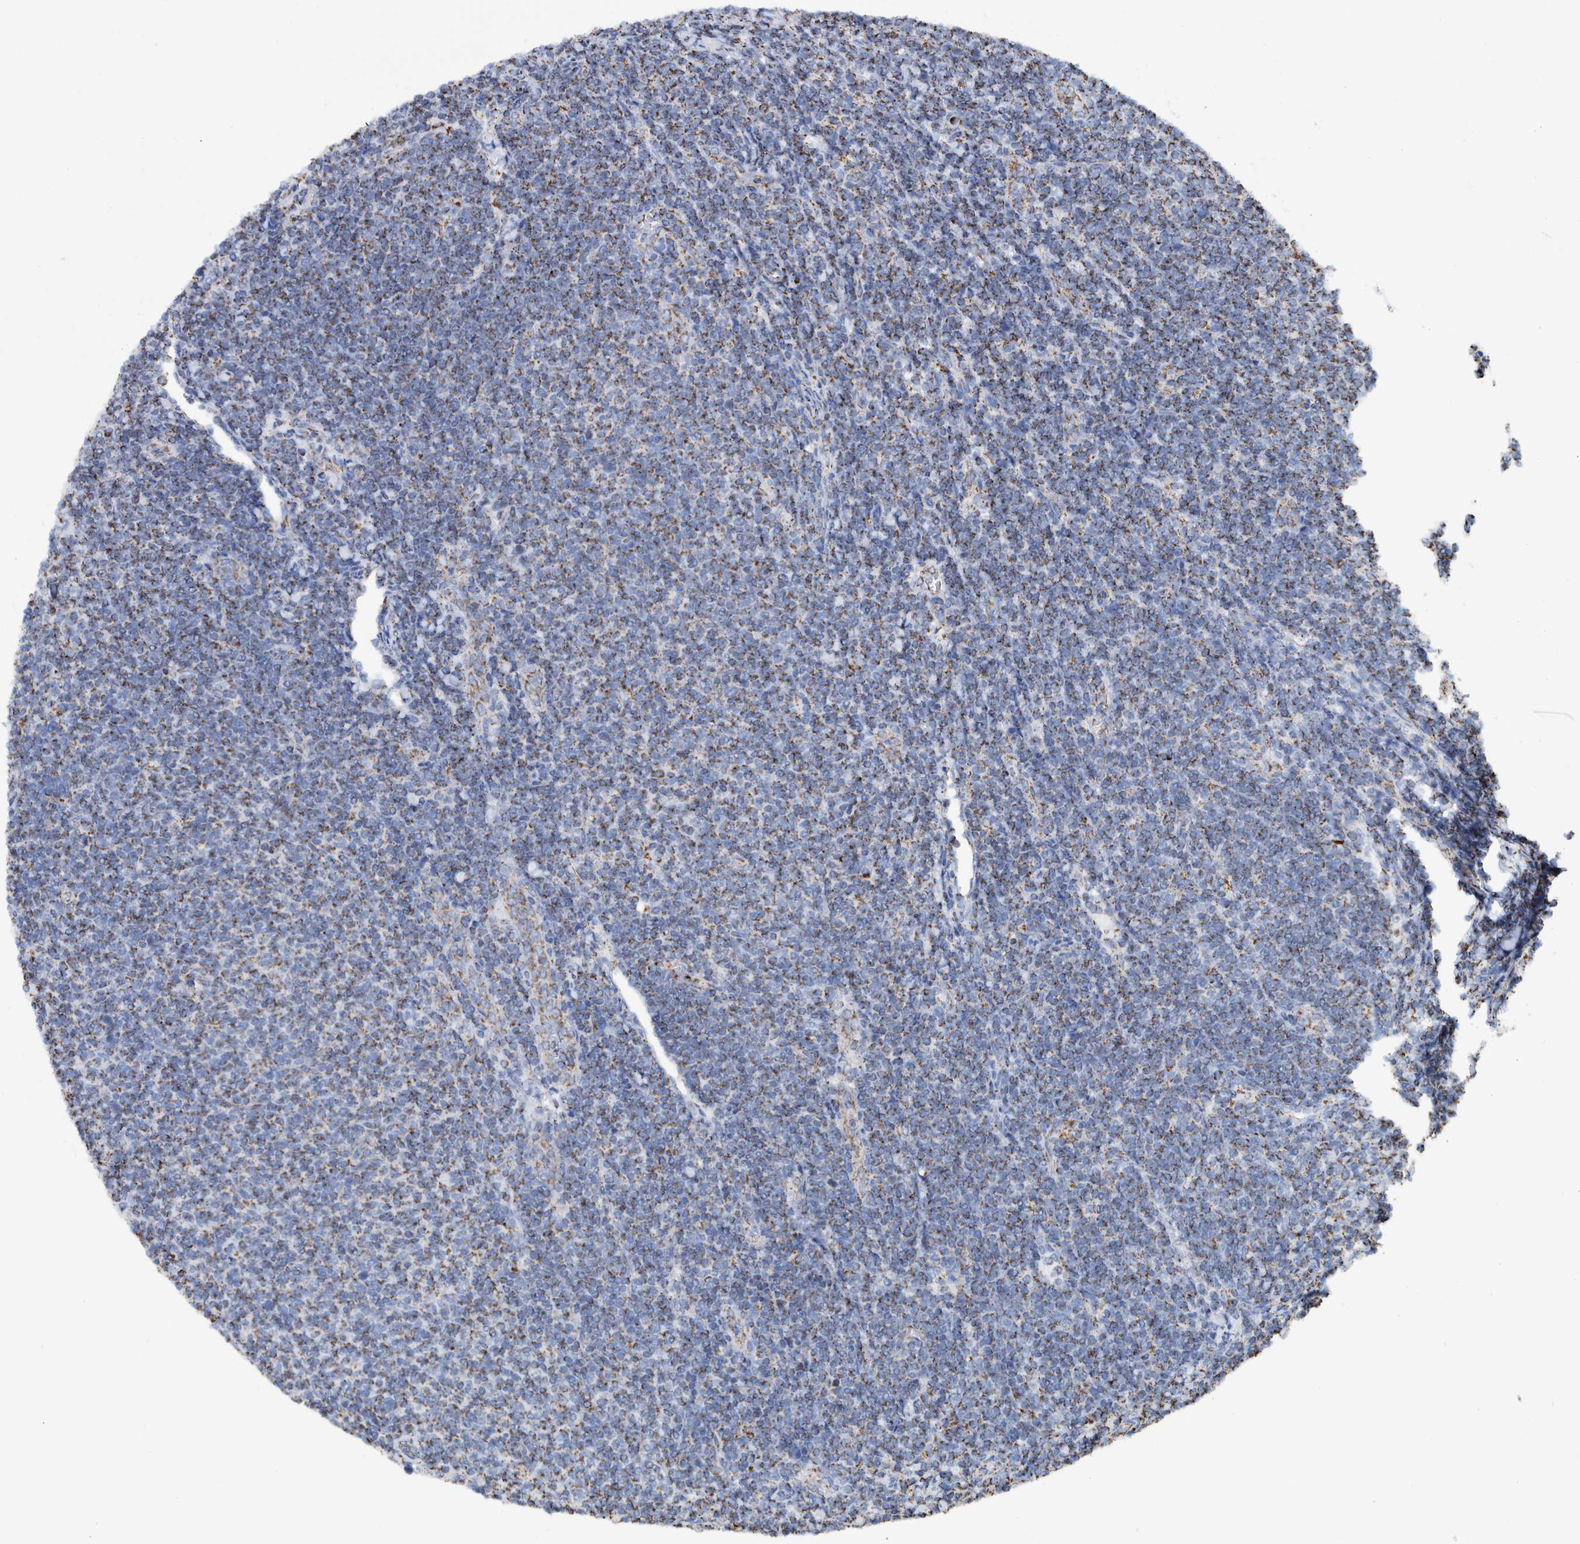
{"staining": {"intensity": "weak", "quantity": "25%-75%", "location": "cytoplasmic/membranous"}, "tissue": "lymphoma", "cell_type": "Tumor cells", "image_type": "cancer", "snomed": [{"axis": "morphology", "description": "Malignant lymphoma, non-Hodgkin's type, Low grade"}, {"axis": "topography", "description": "Lymph node"}], "caption": "Brown immunohistochemical staining in human malignant lymphoma, non-Hodgkin's type (low-grade) displays weak cytoplasmic/membranous expression in approximately 25%-75% of tumor cells. Ihc stains the protein in brown and the nuclei are stained blue.", "gene": "DECR1", "patient": {"sex": "male", "age": 66}}